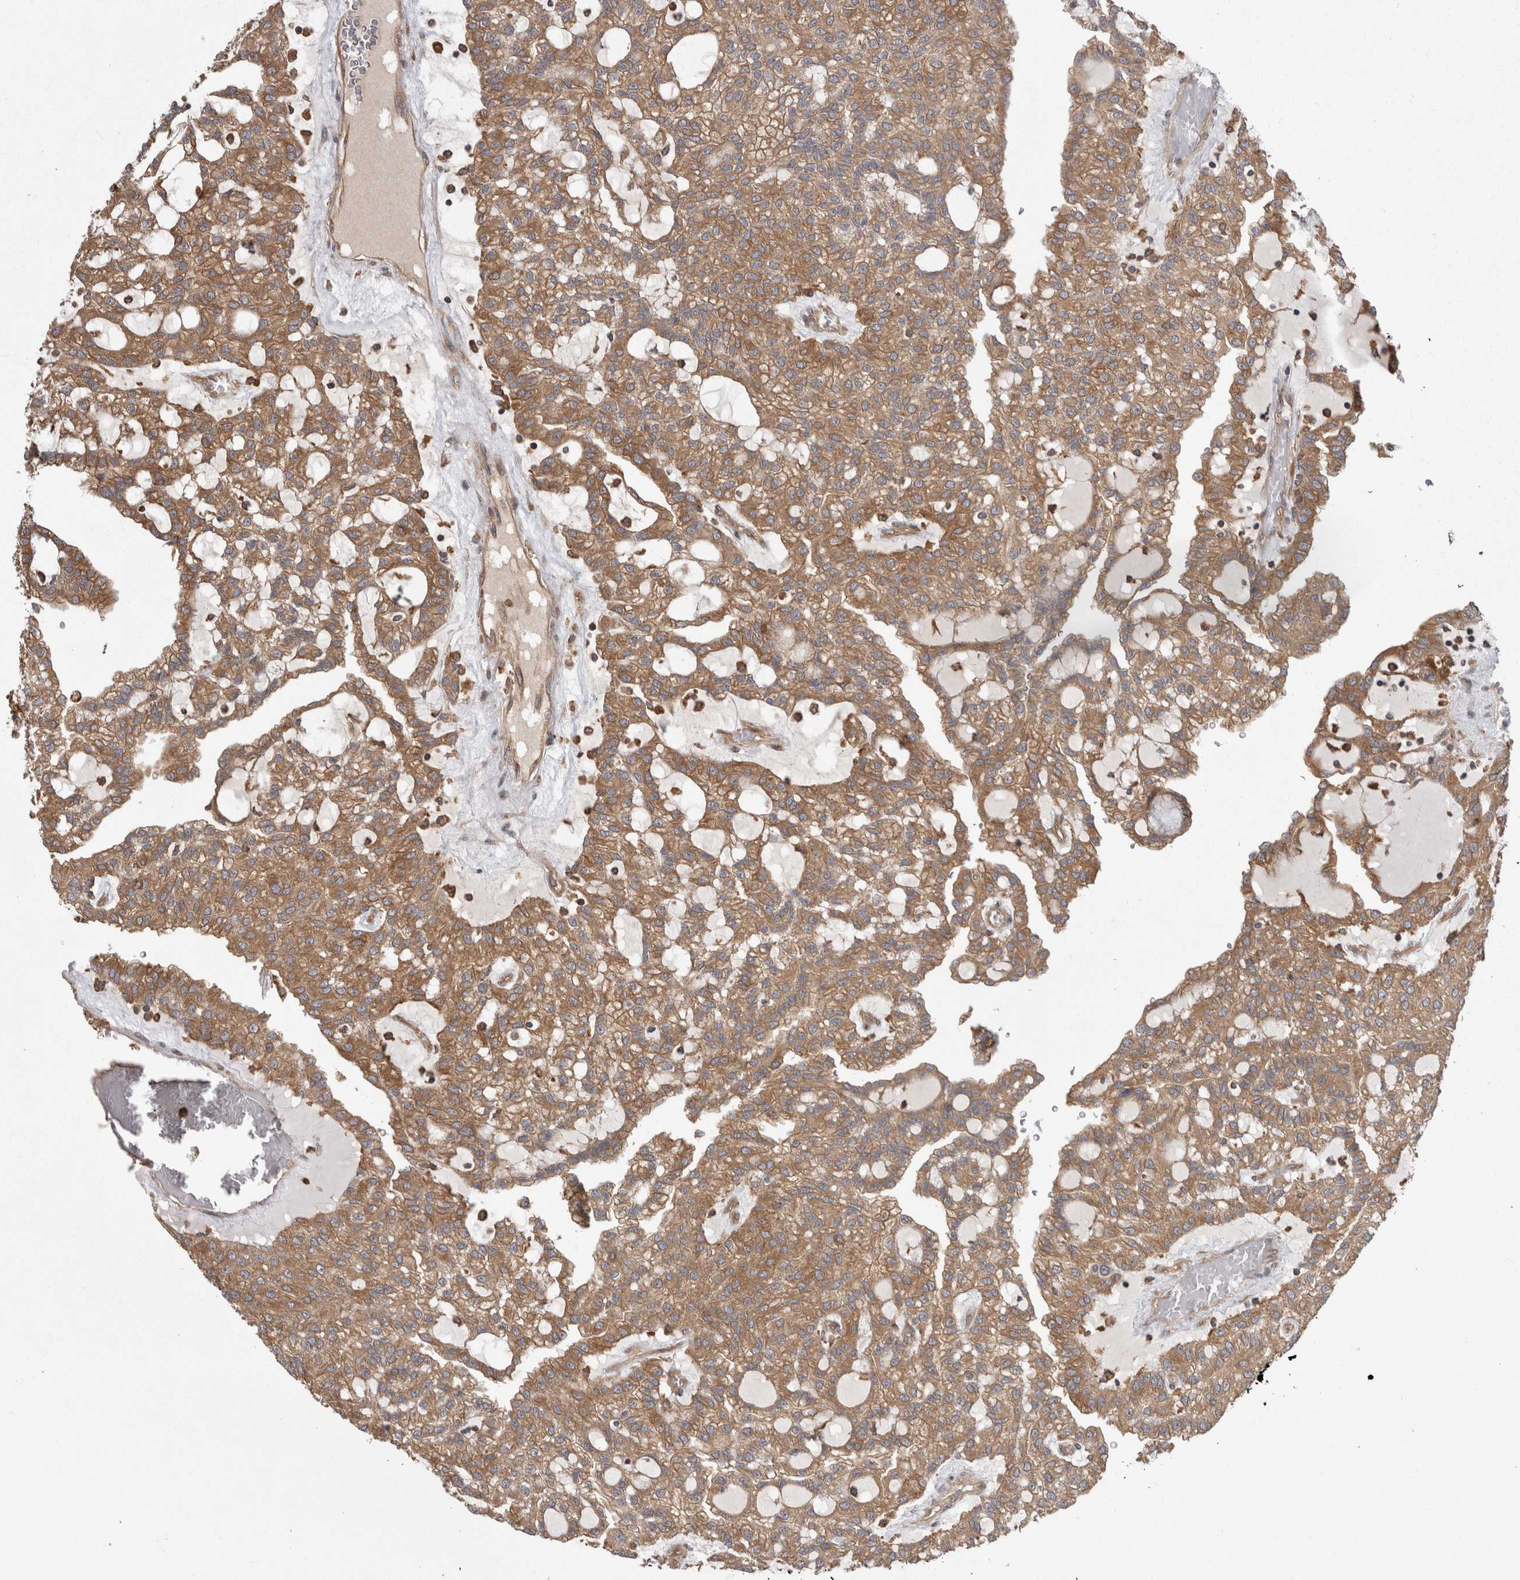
{"staining": {"intensity": "moderate", "quantity": ">75%", "location": "cytoplasmic/membranous"}, "tissue": "renal cancer", "cell_type": "Tumor cells", "image_type": "cancer", "snomed": [{"axis": "morphology", "description": "Adenocarcinoma, NOS"}, {"axis": "topography", "description": "Kidney"}], "caption": "A micrograph showing moderate cytoplasmic/membranous staining in approximately >75% of tumor cells in adenocarcinoma (renal), as visualized by brown immunohistochemical staining.", "gene": "SMCR8", "patient": {"sex": "male", "age": 63}}